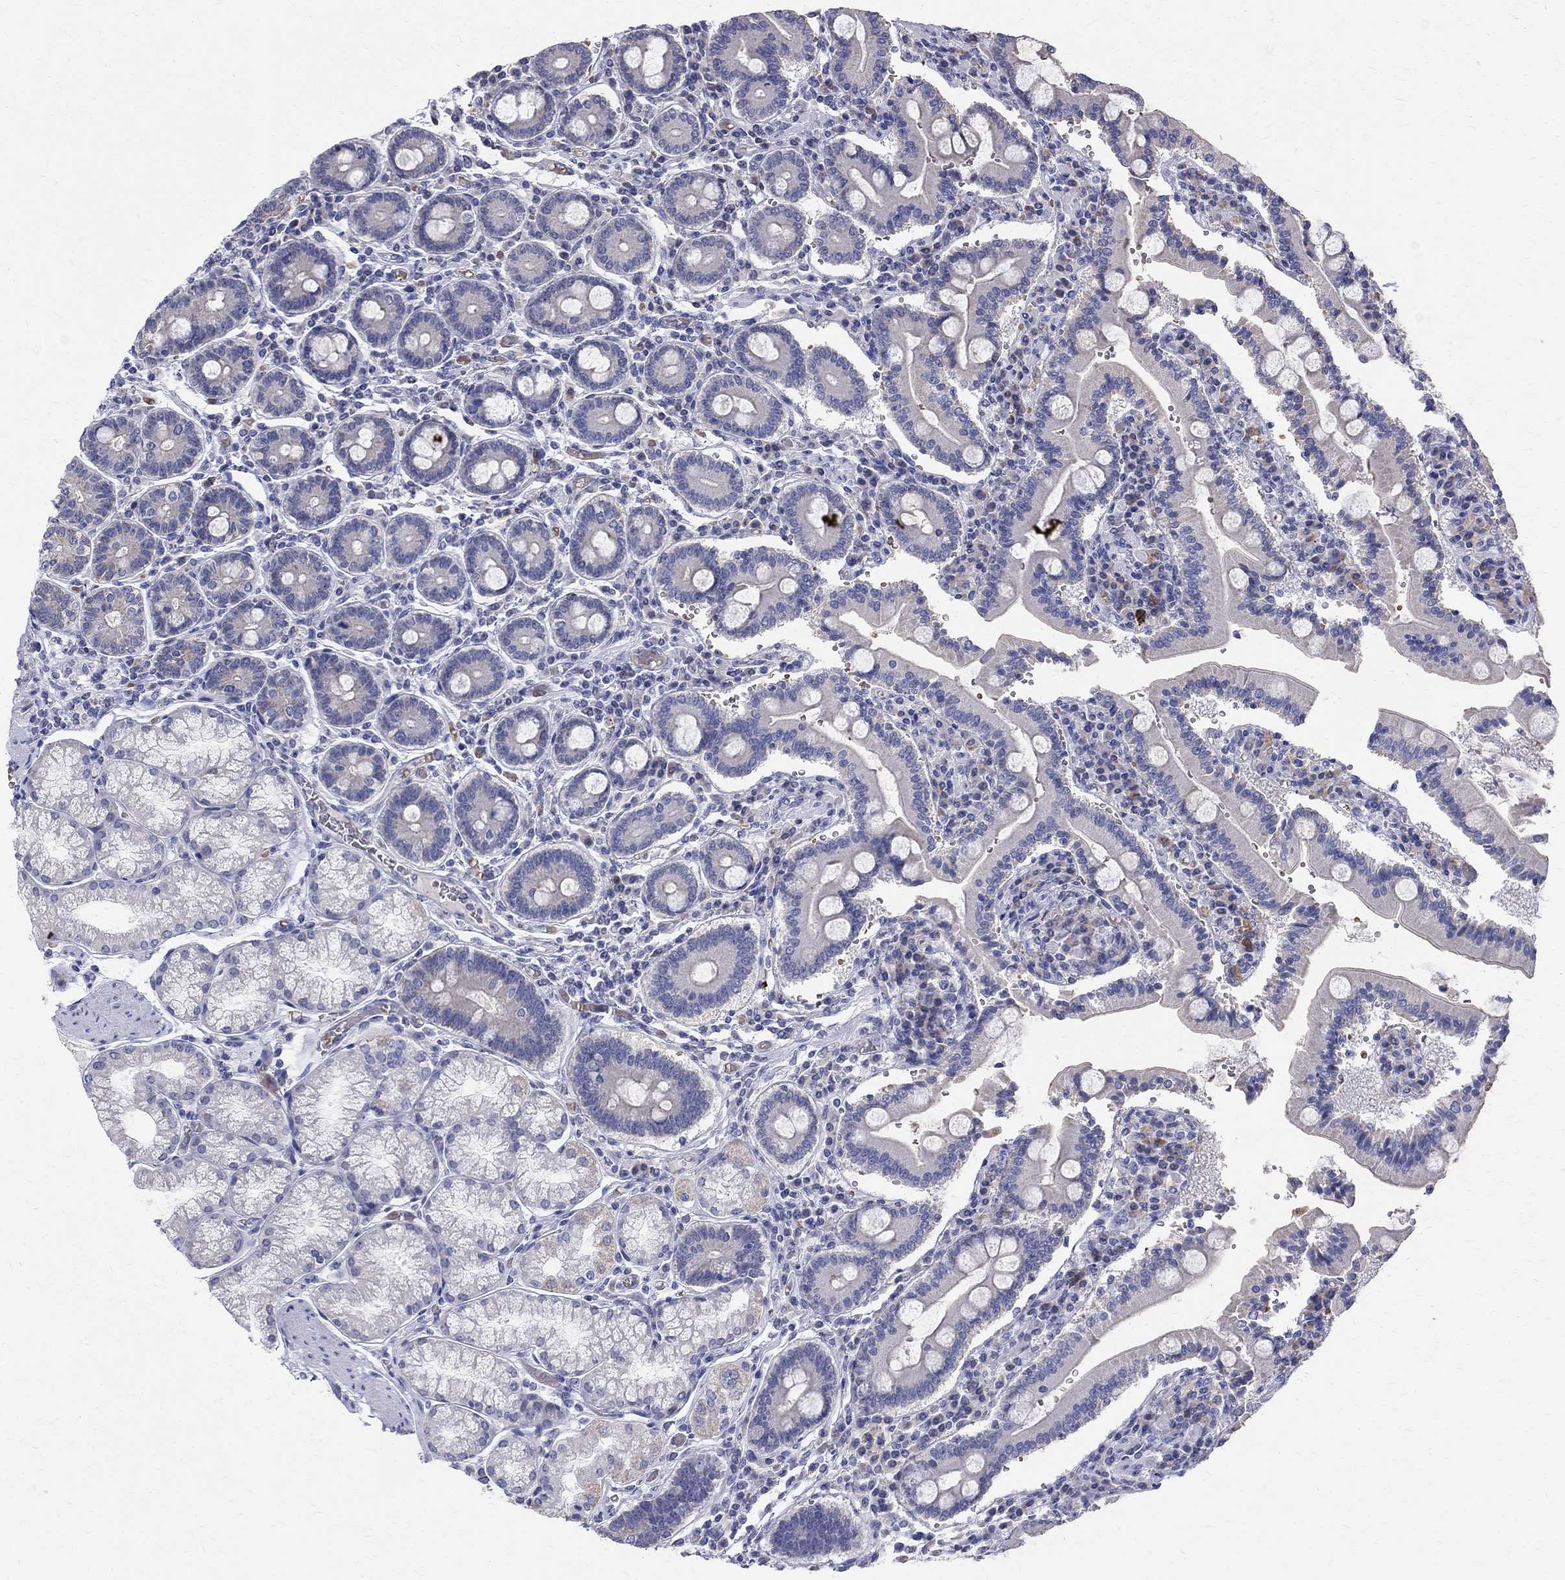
{"staining": {"intensity": "negative", "quantity": "none", "location": "none"}, "tissue": "duodenum", "cell_type": "Glandular cells", "image_type": "normal", "snomed": [{"axis": "morphology", "description": "Normal tissue, NOS"}, {"axis": "topography", "description": "Duodenum"}], "caption": "Immunohistochemical staining of normal human duodenum exhibits no significant expression in glandular cells.", "gene": "AGER", "patient": {"sex": "female", "age": 62}}